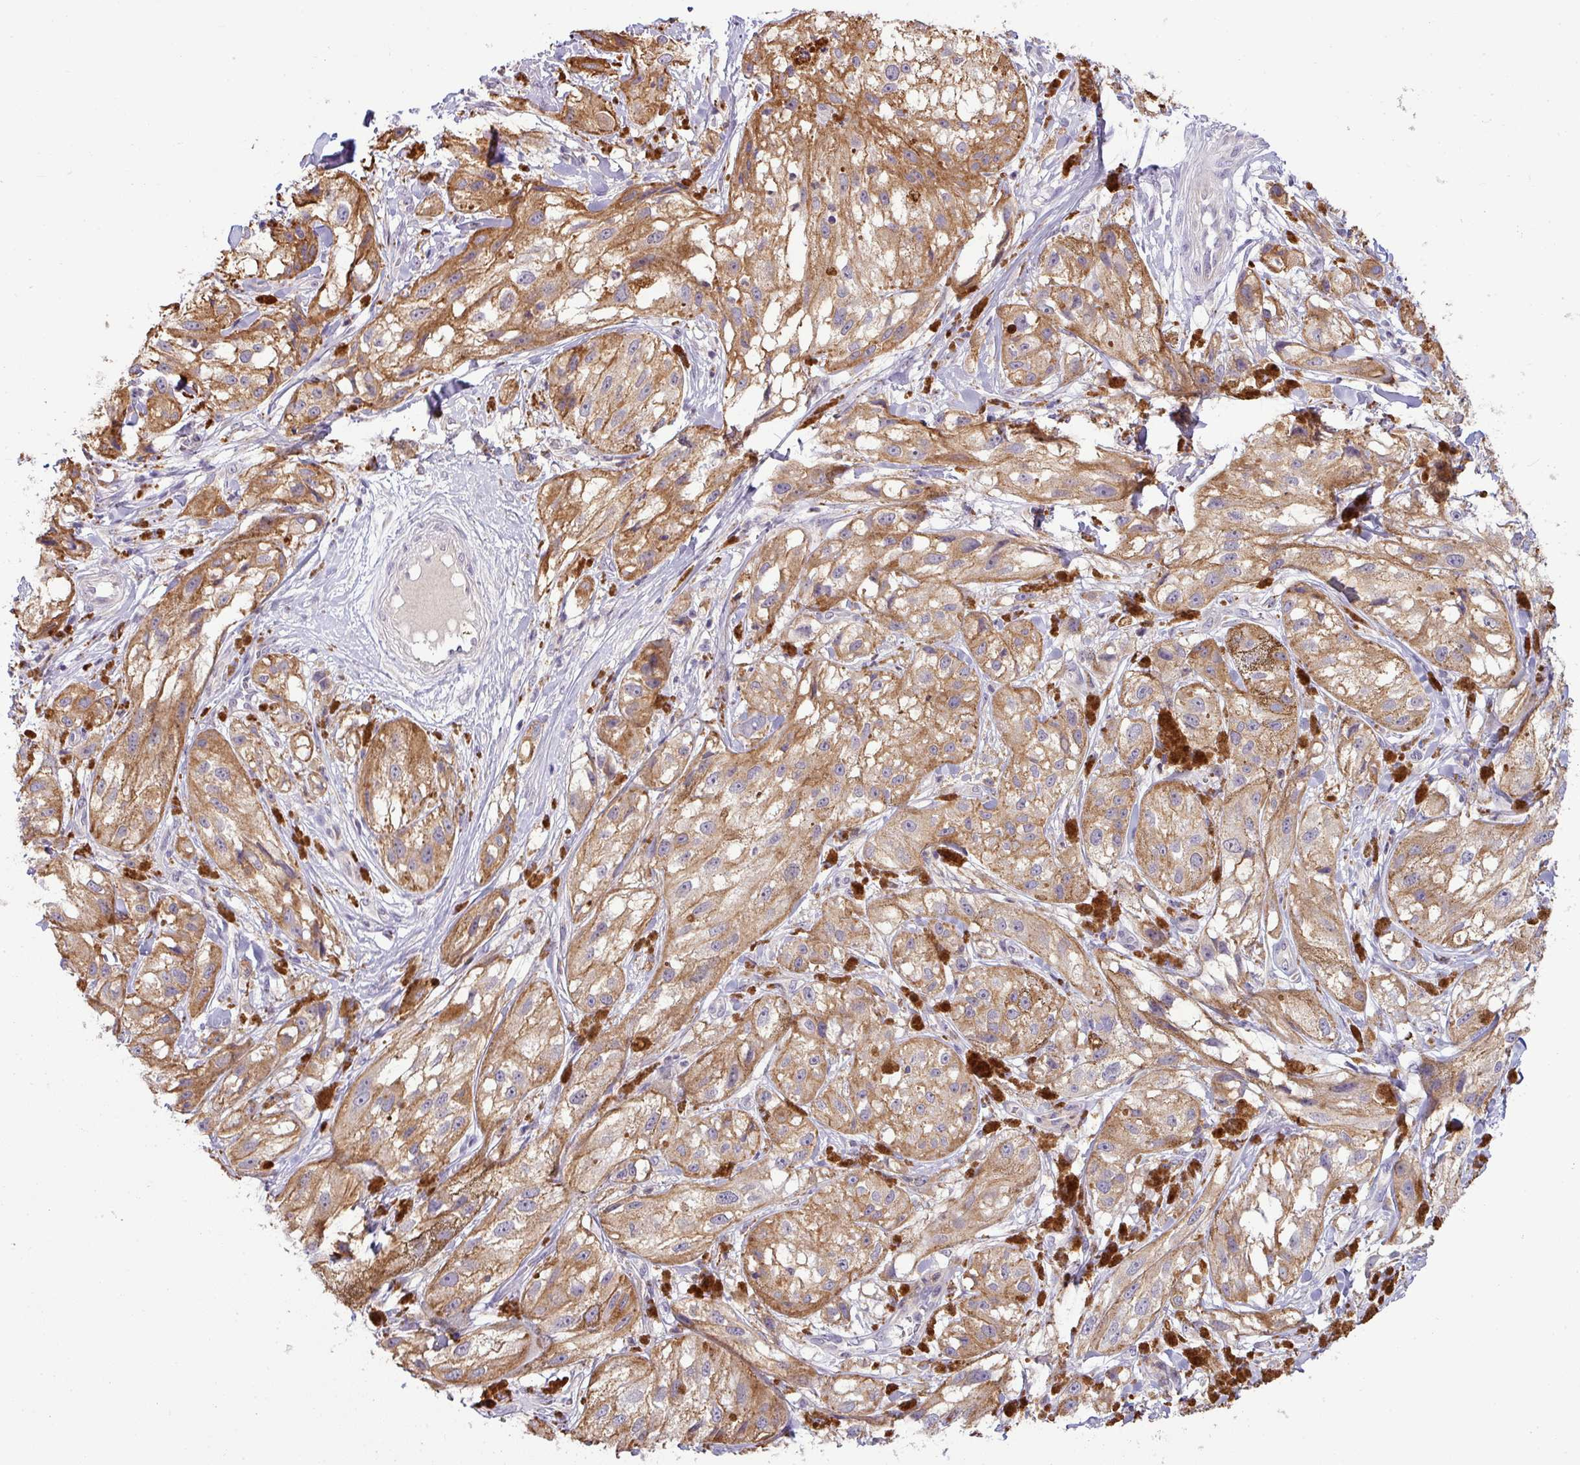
{"staining": {"intensity": "moderate", "quantity": ">75%", "location": "cytoplasmic/membranous"}, "tissue": "melanoma", "cell_type": "Tumor cells", "image_type": "cancer", "snomed": [{"axis": "morphology", "description": "Malignant melanoma, NOS"}, {"axis": "topography", "description": "Skin"}], "caption": "Tumor cells show moderate cytoplasmic/membranous staining in about >75% of cells in malignant melanoma.", "gene": "HBEGF", "patient": {"sex": "male", "age": 88}}